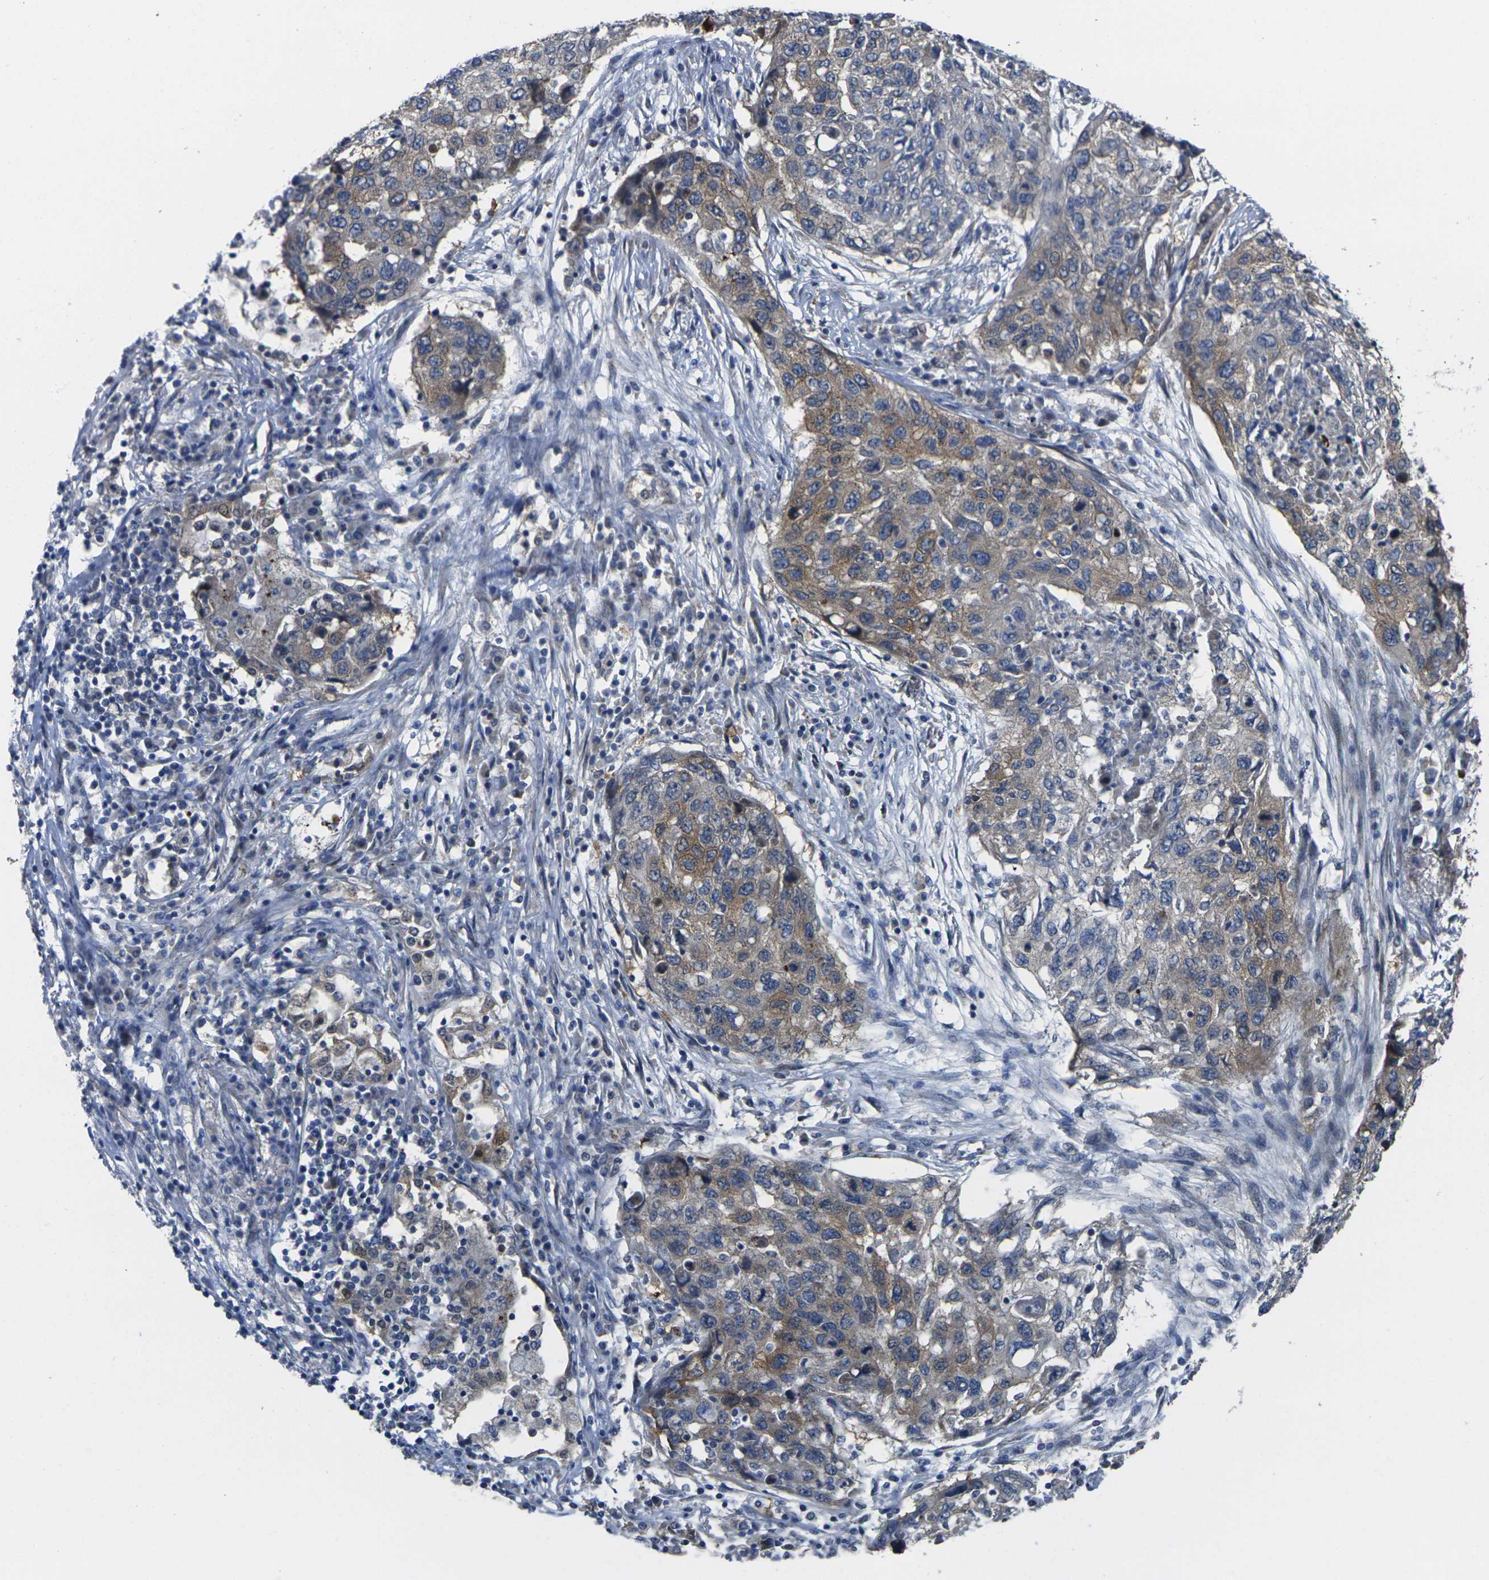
{"staining": {"intensity": "moderate", "quantity": ">75%", "location": "cytoplasmic/membranous"}, "tissue": "lung cancer", "cell_type": "Tumor cells", "image_type": "cancer", "snomed": [{"axis": "morphology", "description": "Squamous cell carcinoma, NOS"}, {"axis": "topography", "description": "Lung"}], "caption": "Brown immunohistochemical staining in squamous cell carcinoma (lung) reveals moderate cytoplasmic/membranous staining in approximately >75% of tumor cells. Nuclei are stained in blue.", "gene": "GNA12", "patient": {"sex": "female", "age": 63}}